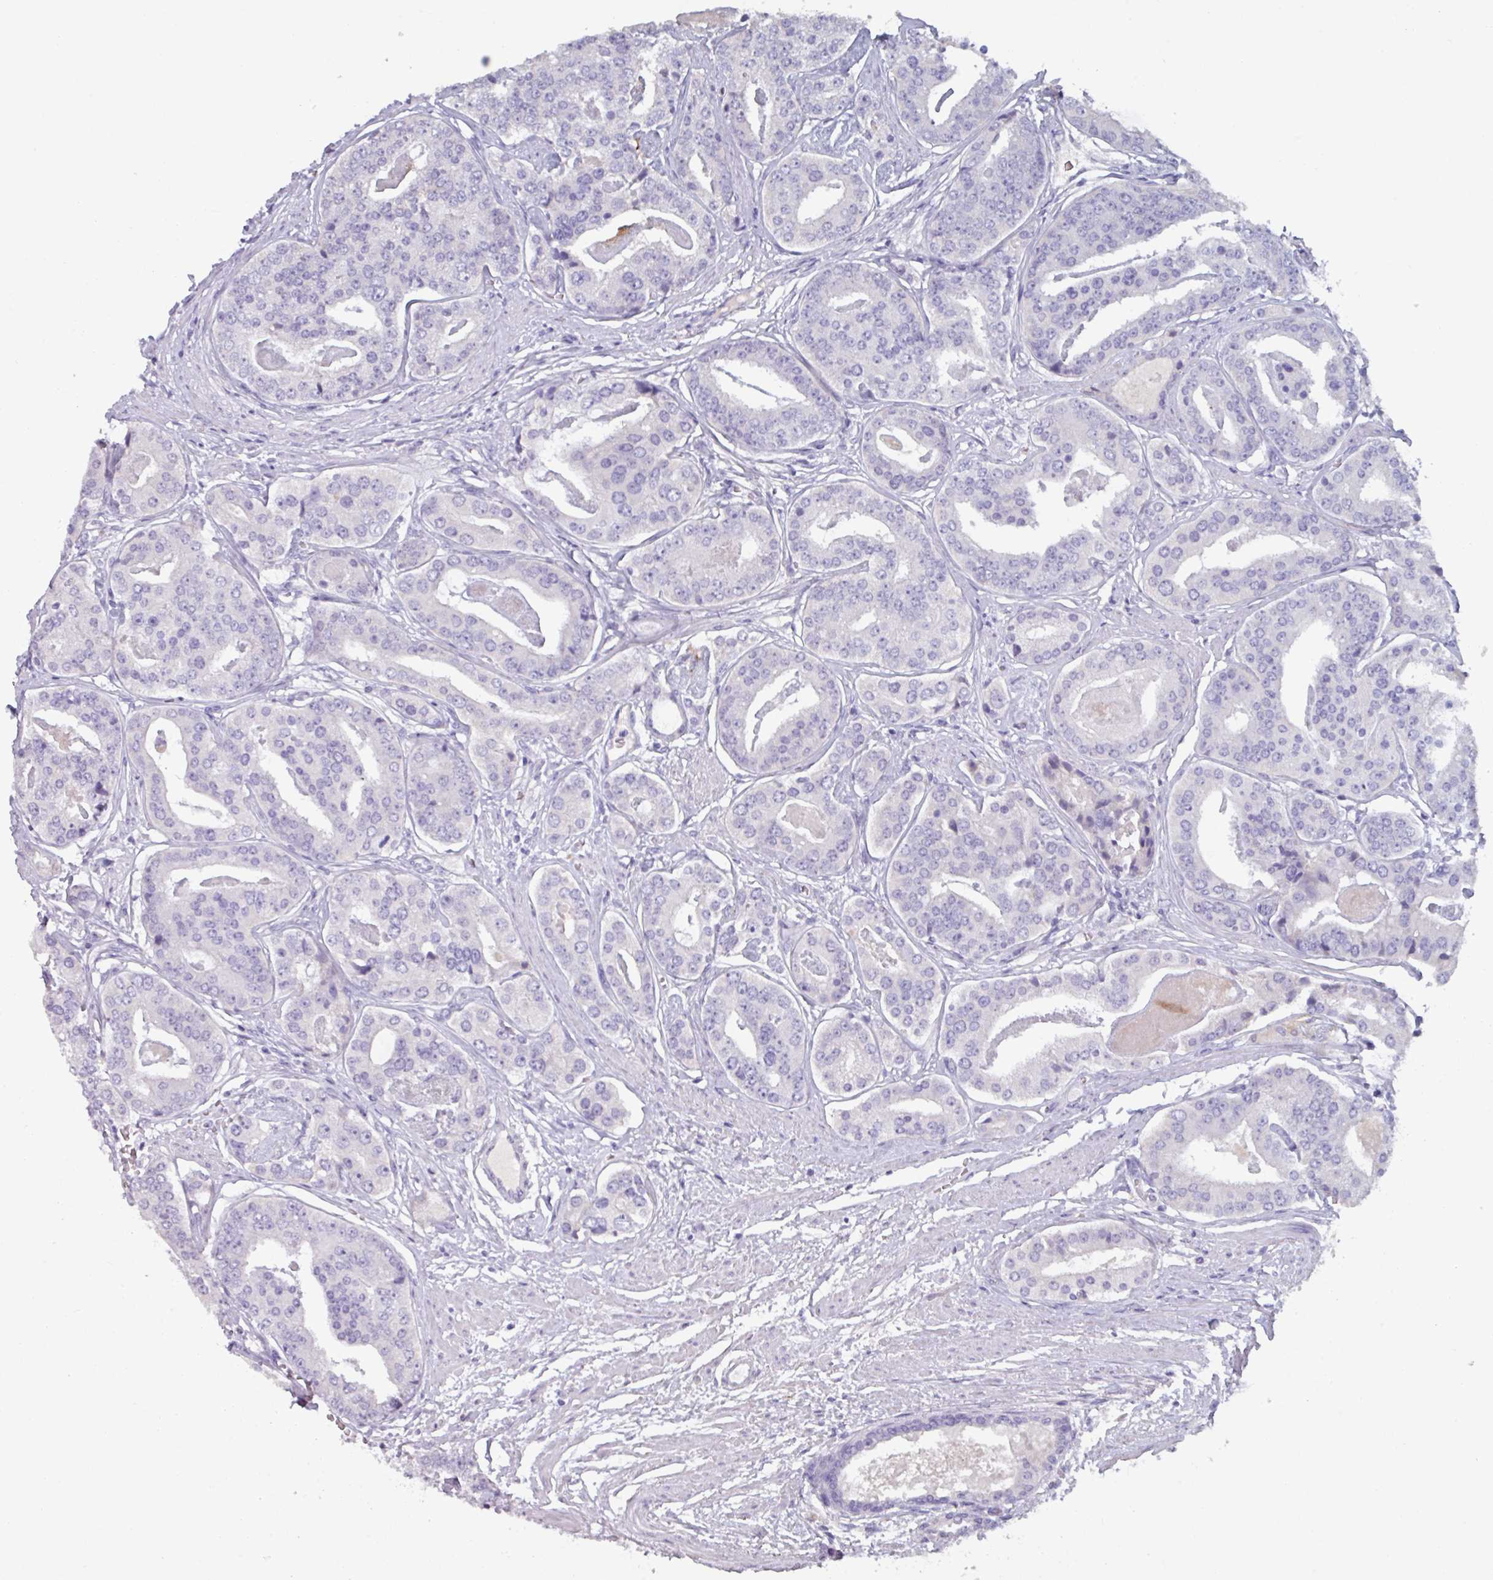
{"staining": {"intensity": "negative", "quantity": "none", "location": "none"}, "tissue": "prostate cancer", "cell_type": "Tumor cells", "image_type": "cancer", "snomed": [{"axis": "morphology", "description": "Adenocarcinoma, High grade"}, {"axis": "topography", "description": "Prostate"}], "caption": "IHC histopathology image of human prostate adenocarcinoma (high-grade) stained for a protein (brown), which demonstrates no expression in tumor cells.", "gene": "OR2T10", "patient": {"sex": "male", "age": 71}}